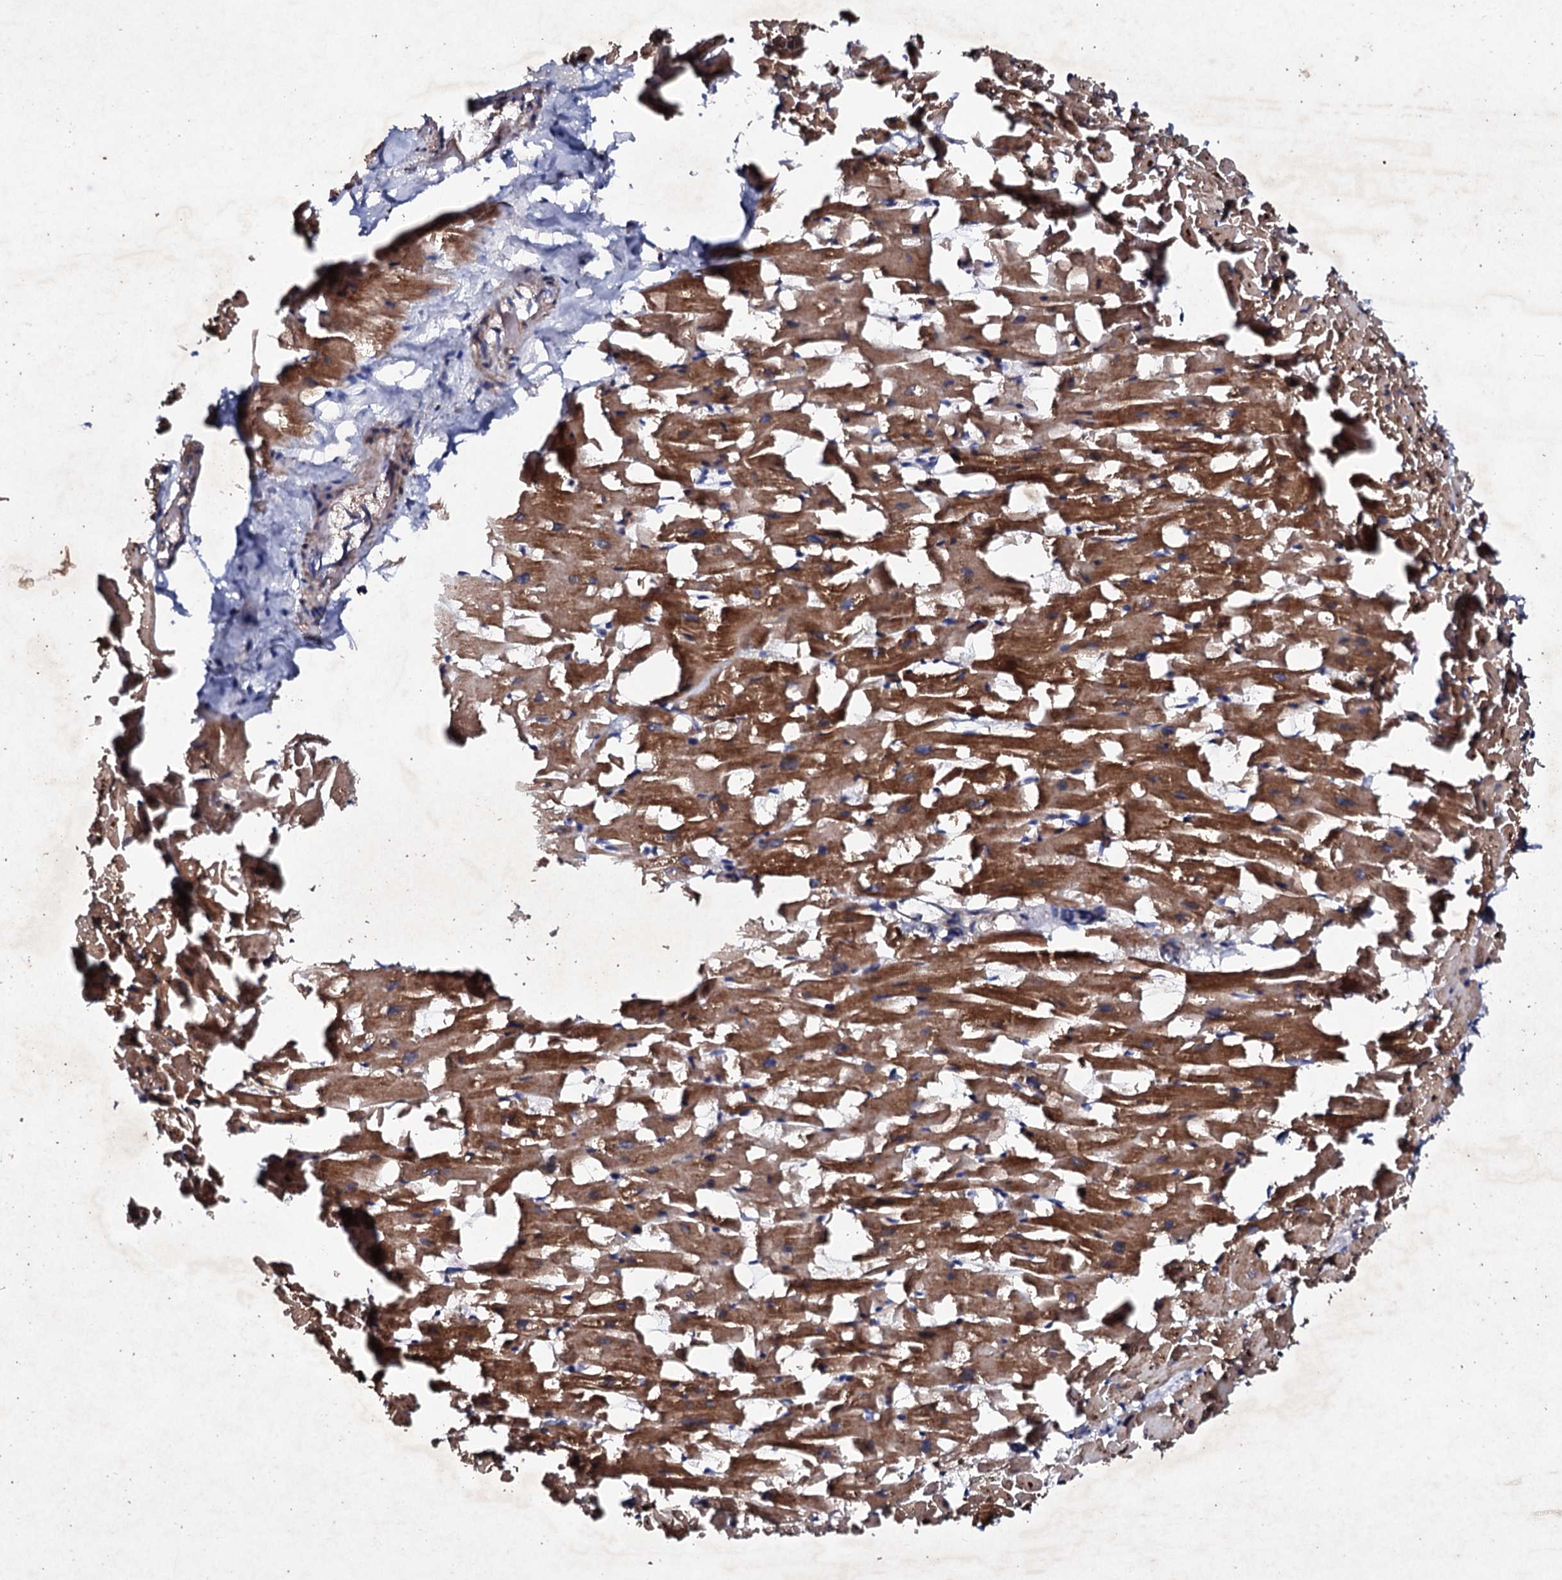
{"staining": {"intensity": "strong", "quantity": ">75%", "location": "cytoplasmic/membranous"}, "tissue": "heart muscle", "cell_type": "Cardiomyocytes", "image_type": "normal", "snomed": [{"axis": "morphology", "description": "Normal tissue, NOS"}, {"axis": "topography", "description": "Heart"}], "caption": "The image exhibits staining of normal heart muscle, revealing strong cytoplasmic/membranous protein staining (brown color) within cardiomyocytes.", "gene": "MOCOS", "patient": {"sex": "female", "age": 64}}